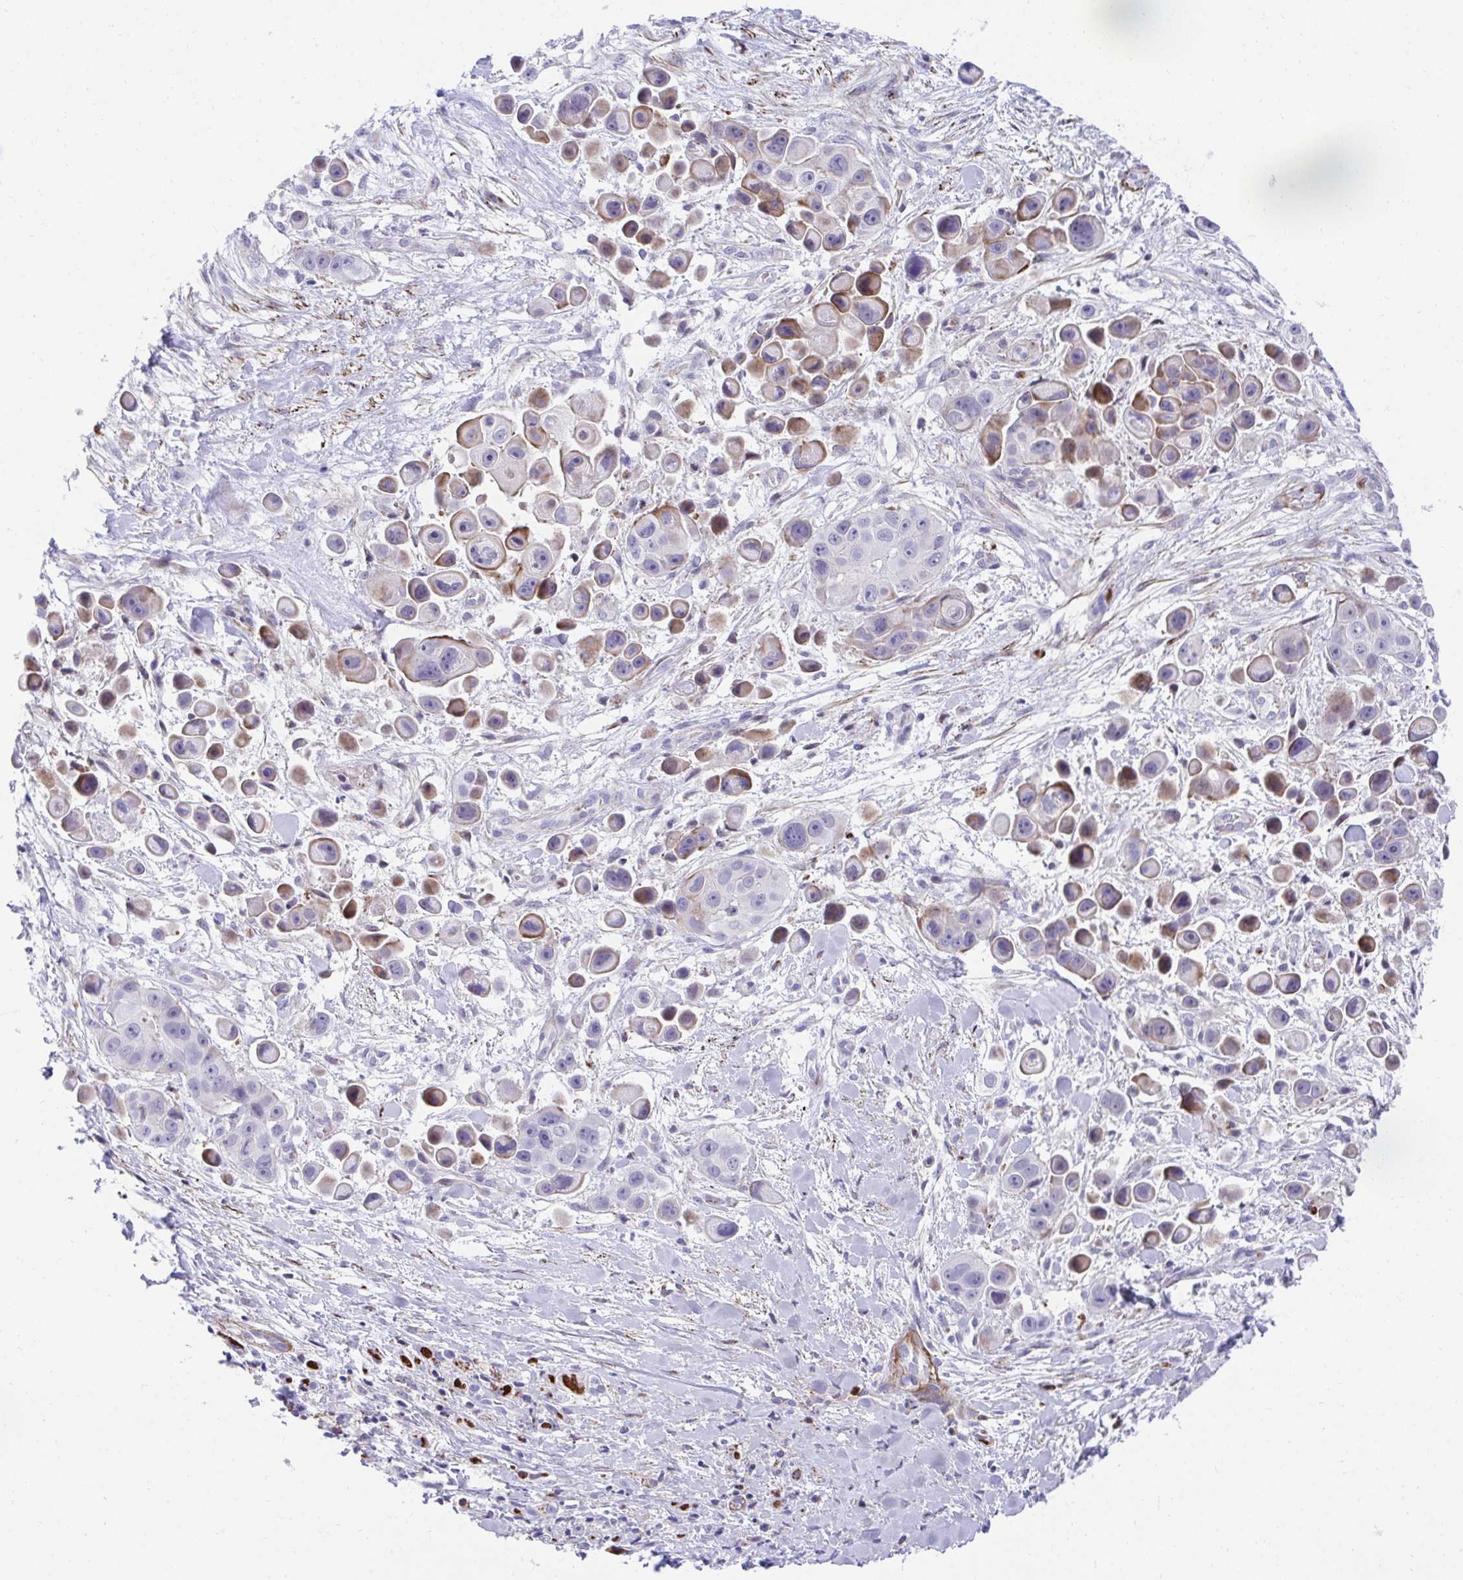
{"staining": {"intensity": "moderate", "quantity": "<25%", "location": "cytoplasmic/membranous"}, "tissue": "skin cancer", "cell_type": "Tumor cells", "image_type": "cancer", "snomed": [{"axis": "morphology", "description": "Squamous cell carcinoma, NOS"}, {"axis": "topography", "description": "Skin"}], "caption": "Moderate cytoplasmic/membranous staining for a protein is seen in approximately <25% of tumor cells of skin squamous cell carcinoma using immunohistochemistry (IHC).", "gene": "CSTB", "patient": {"sex": "male", "age": 67}}